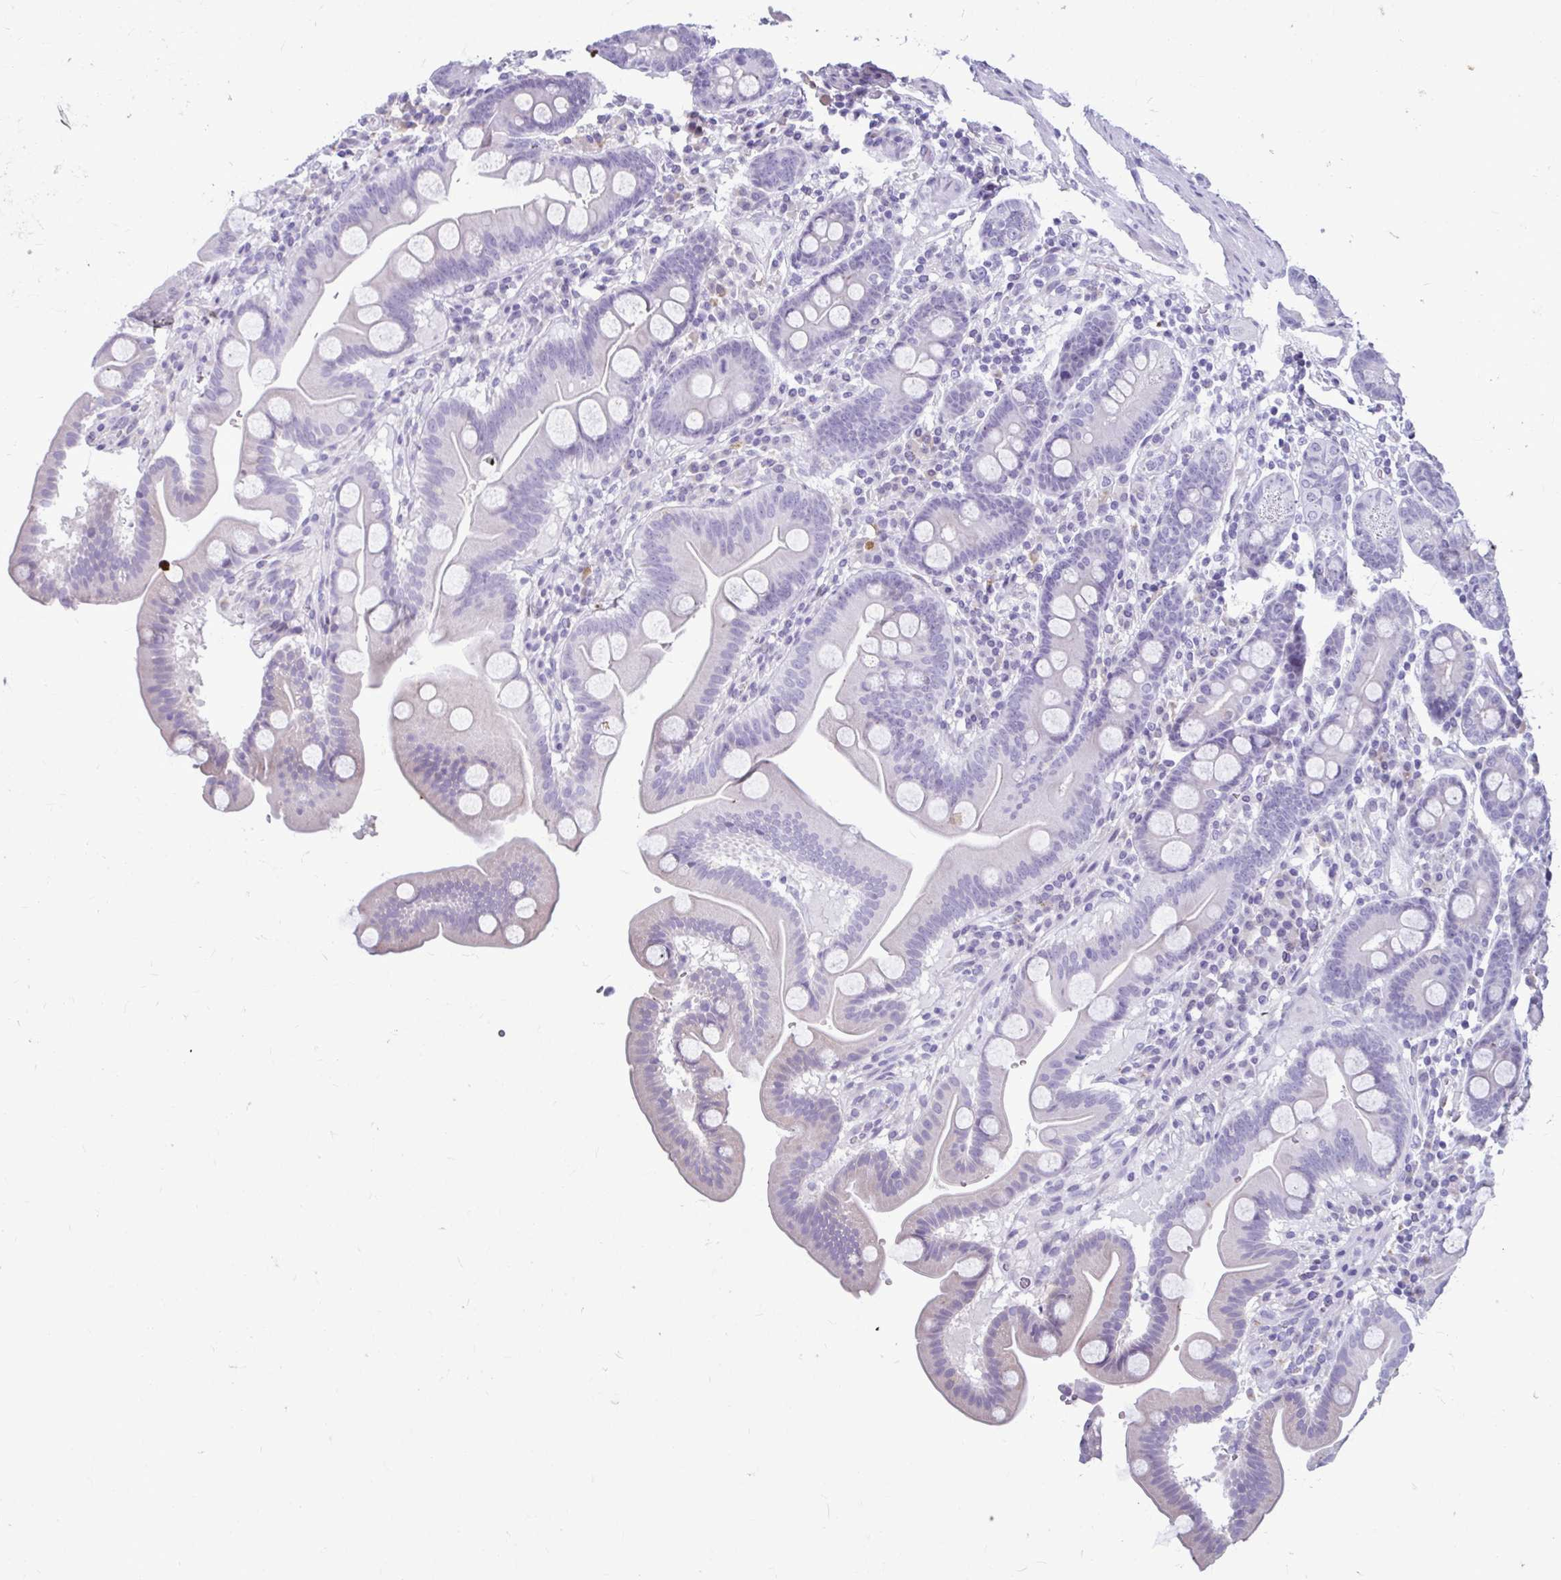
{"staining": {"intensity": "negative", "quantity": "none", "location": "none"}, "tissue": "duodenum", "cell_type": "Glandular cells", "image_type": "normal", "snomed": [{"axis": "morphology", "description": "Normal tissue, NOS"}, {"axis": "topography", "description": "Duodenum"}], "caption": "There is no significant expression in glandular cells of duodenum. (Brightfield microscopy of DAB immunohistochemistry at high magnification).", "gene": "SERPINI1", "patient": {"sex": "male", "age": 59}}